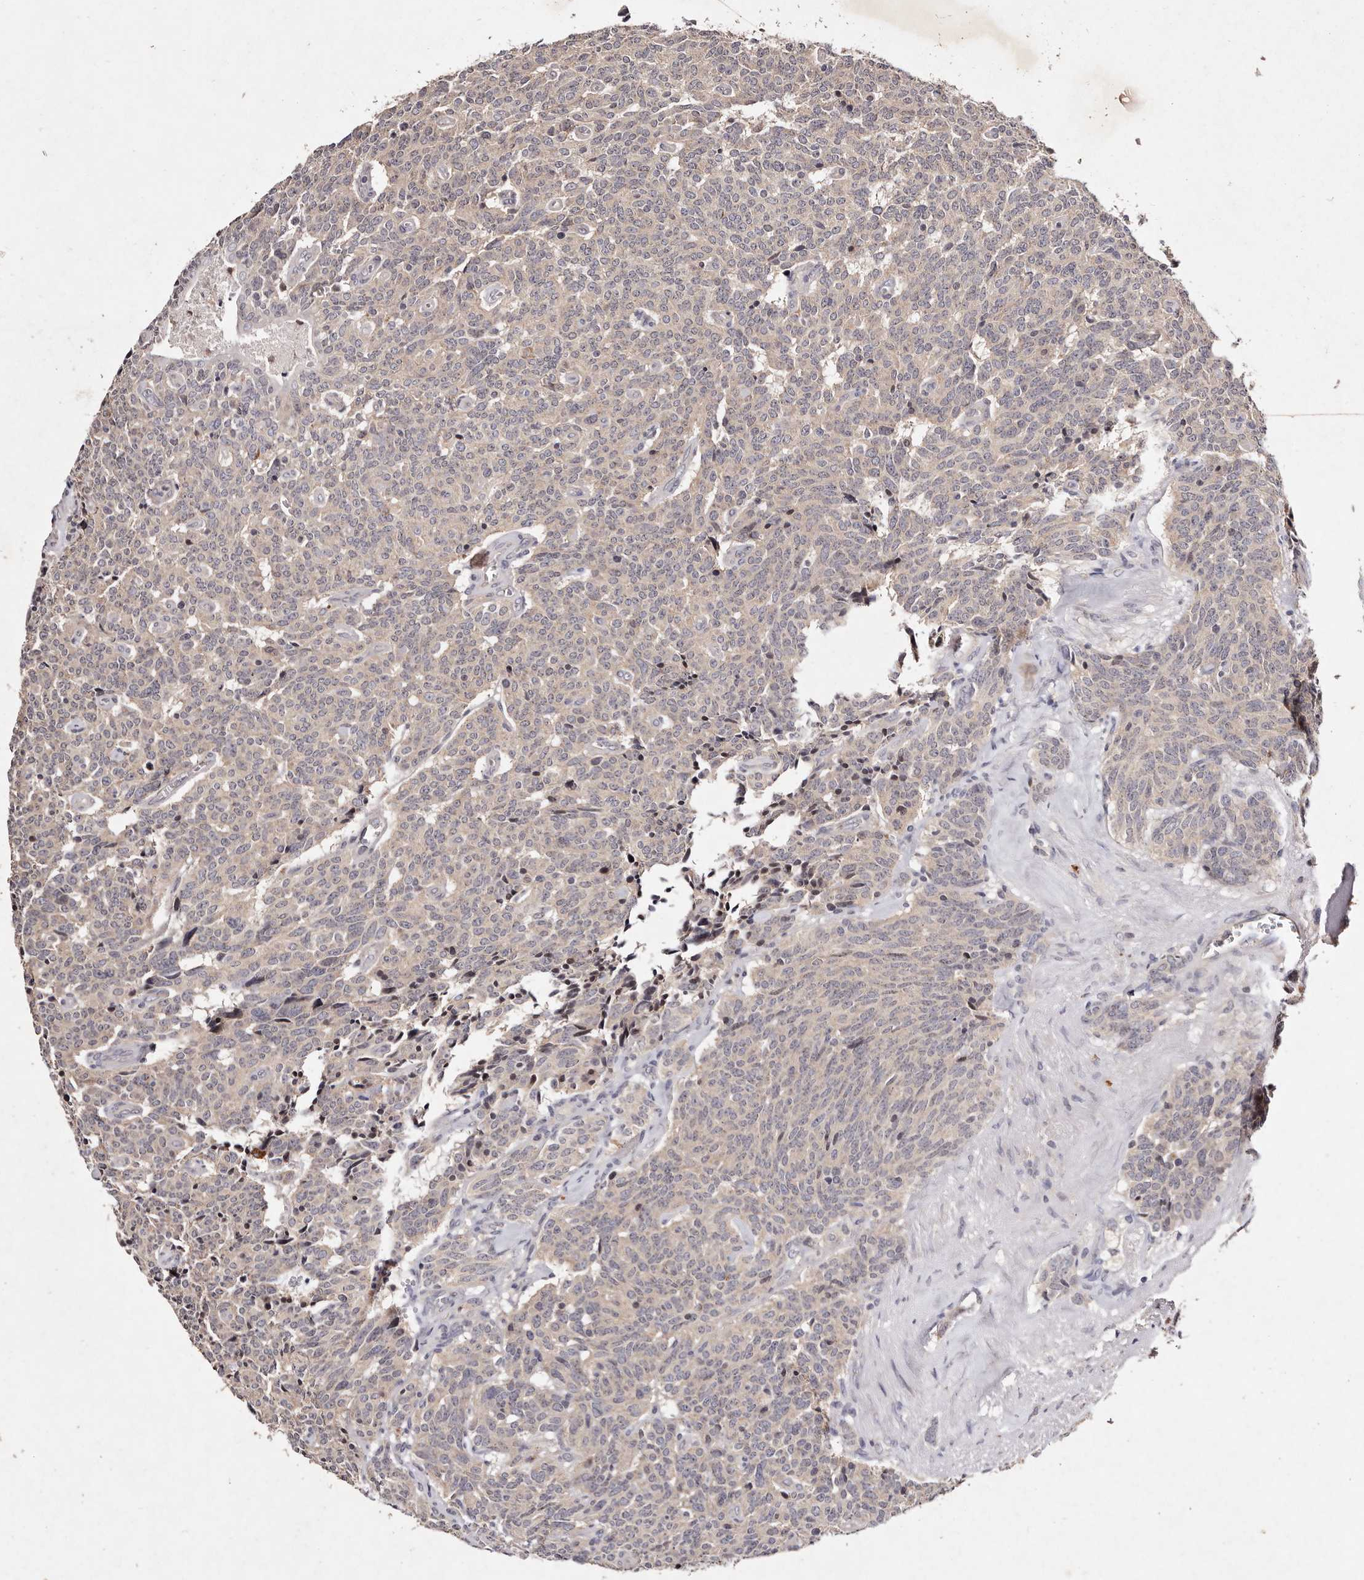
{"staining": {"intensity": "negative", "quantity": "none", "location": "none"}, "tissue": "carcinoid", "cell_type": "Tumor cells", "image_type": "cancer", "snomed": [{"axis": "morphology", "description": "Carcinoid, malignant, NOS"}, {"axis": "topography", "description": "Lung"}], "caption": "Carcinoid stained for a protein using immunohistochemistry exhibits no expression tumor cells.", "gene": "TSC2", "patient": {"sex": "female", "age": 46}}